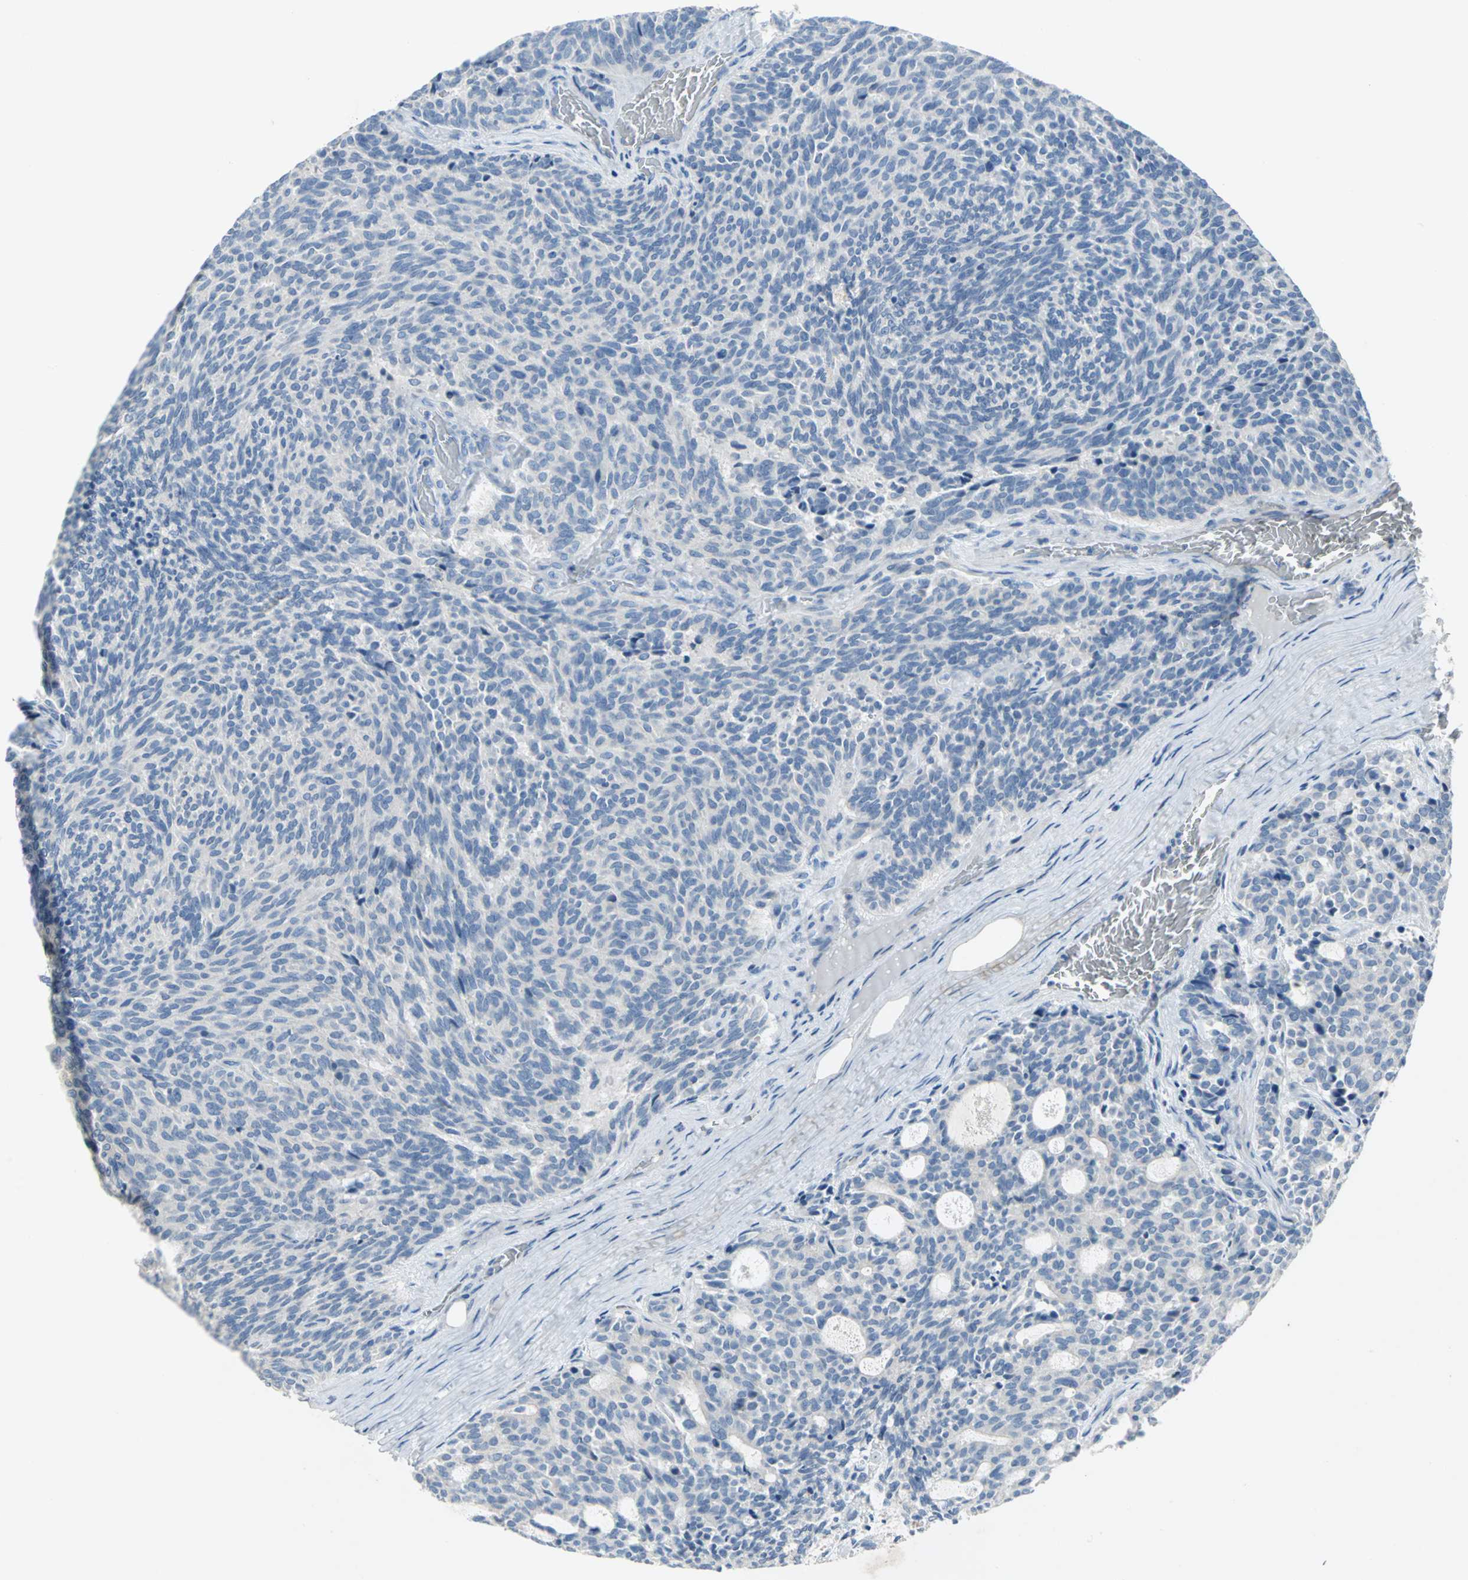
{"staining": {"intensity": "negative", "quantity": "none", "location": "none"}, "tissue": "carcinoid", "cell_type": "Tumor cells", "image_type": "cancer", "snomed": [{"axis": "morphology", "description": "Carcinoid, malignant, NOS"}, {"axis": "topography", "description": "Pancreas"}], "caption": "DAB immunohistochemical staining of malignant carcinoid shows no significant positivity in tumor cells.", "gene": "PTGDS", "patient": {"sex": "female", "age": 54}}